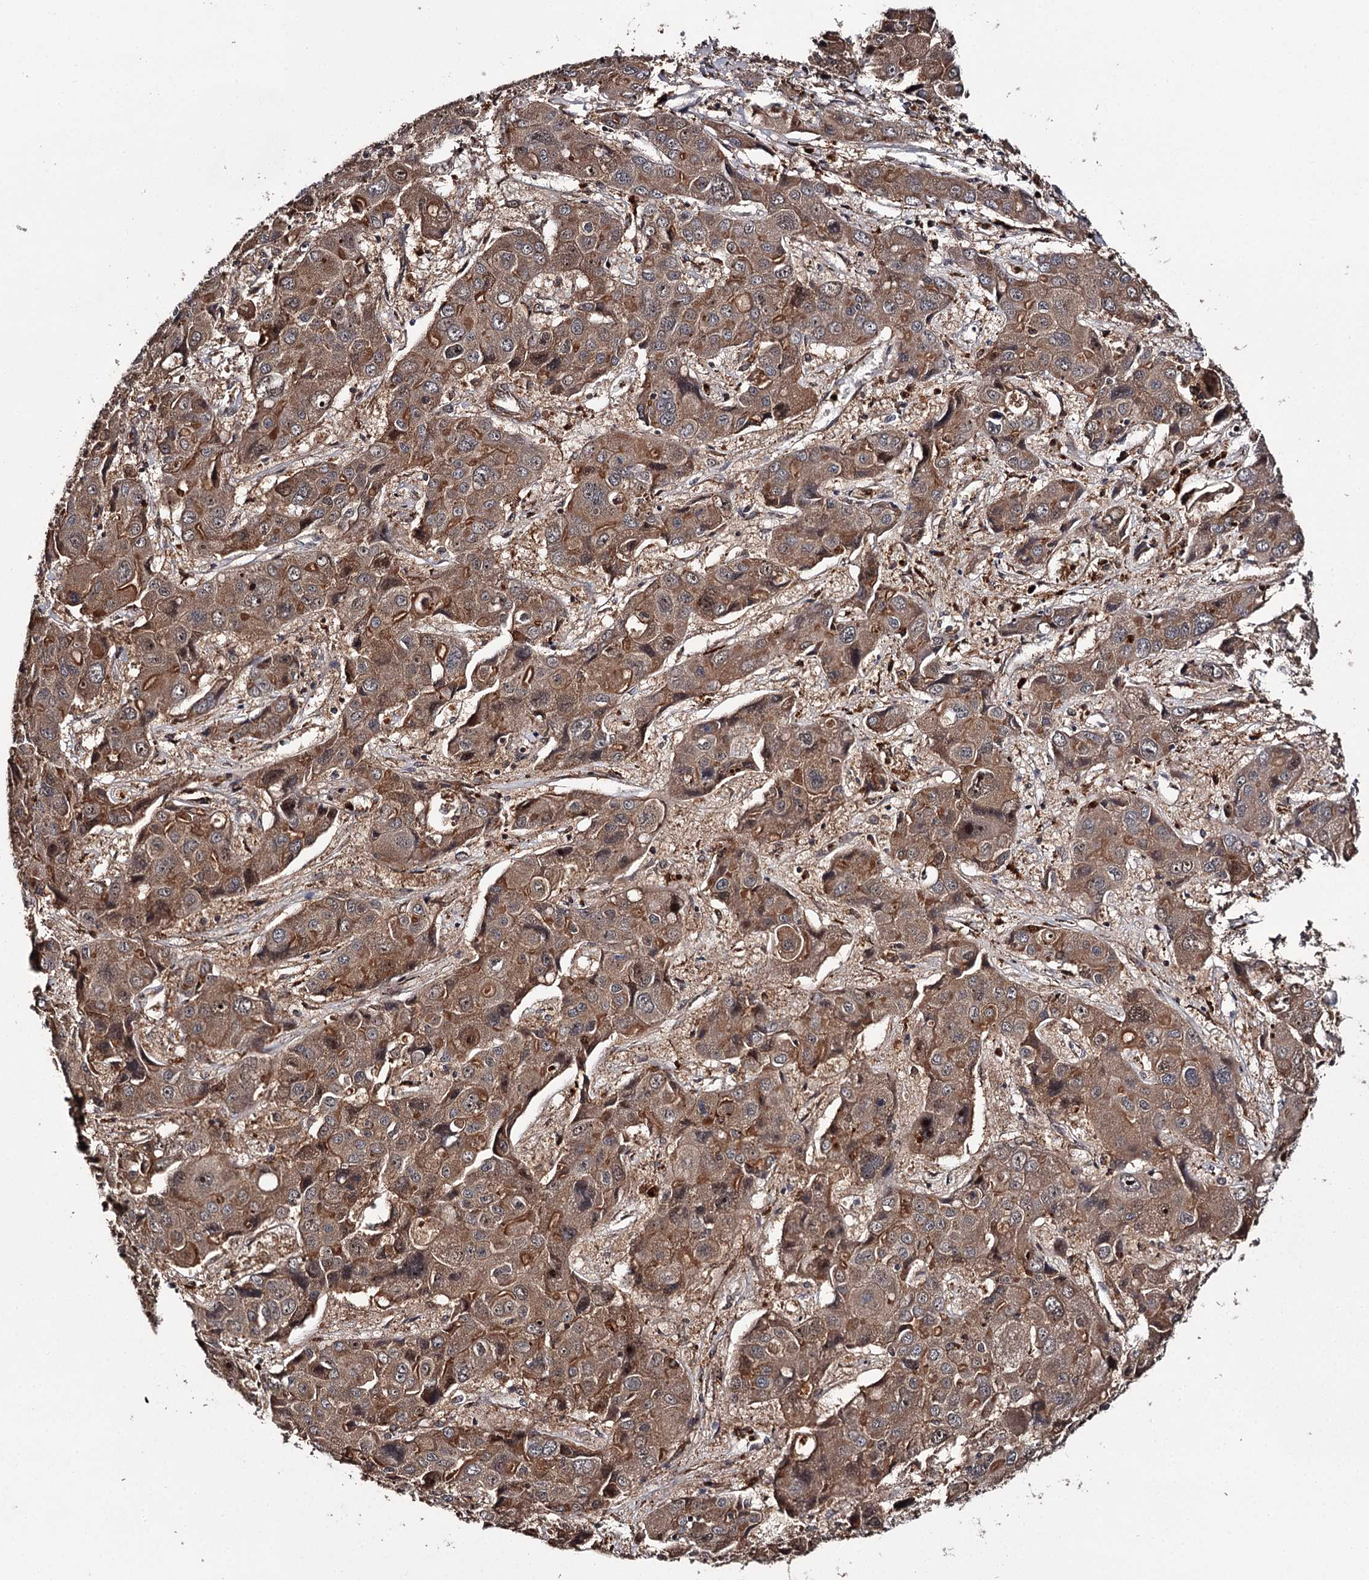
{"staining": {"intensity": "moderate", "quantity": ">75%", "location": "cytoplasmic/membranous"}, "tissue": "liver cancer", "cell_type": "Tumor cells", "image_type": "cancer", "snomed": [{"axis": "morphology", "description": "Cholangiocarcinoma"}, {"axis": "topography", "description": "Liver"}], "caption": "Immunohistochemistry (IHC) (DAB) staining of liver cancer (cholangiocarcinoma) displays moderate cytoplasmic/membranous protein expression in approximately >75% of tumor cells.", "gene": "TTC12", "patient": {"sex": "male", "age": 67}}